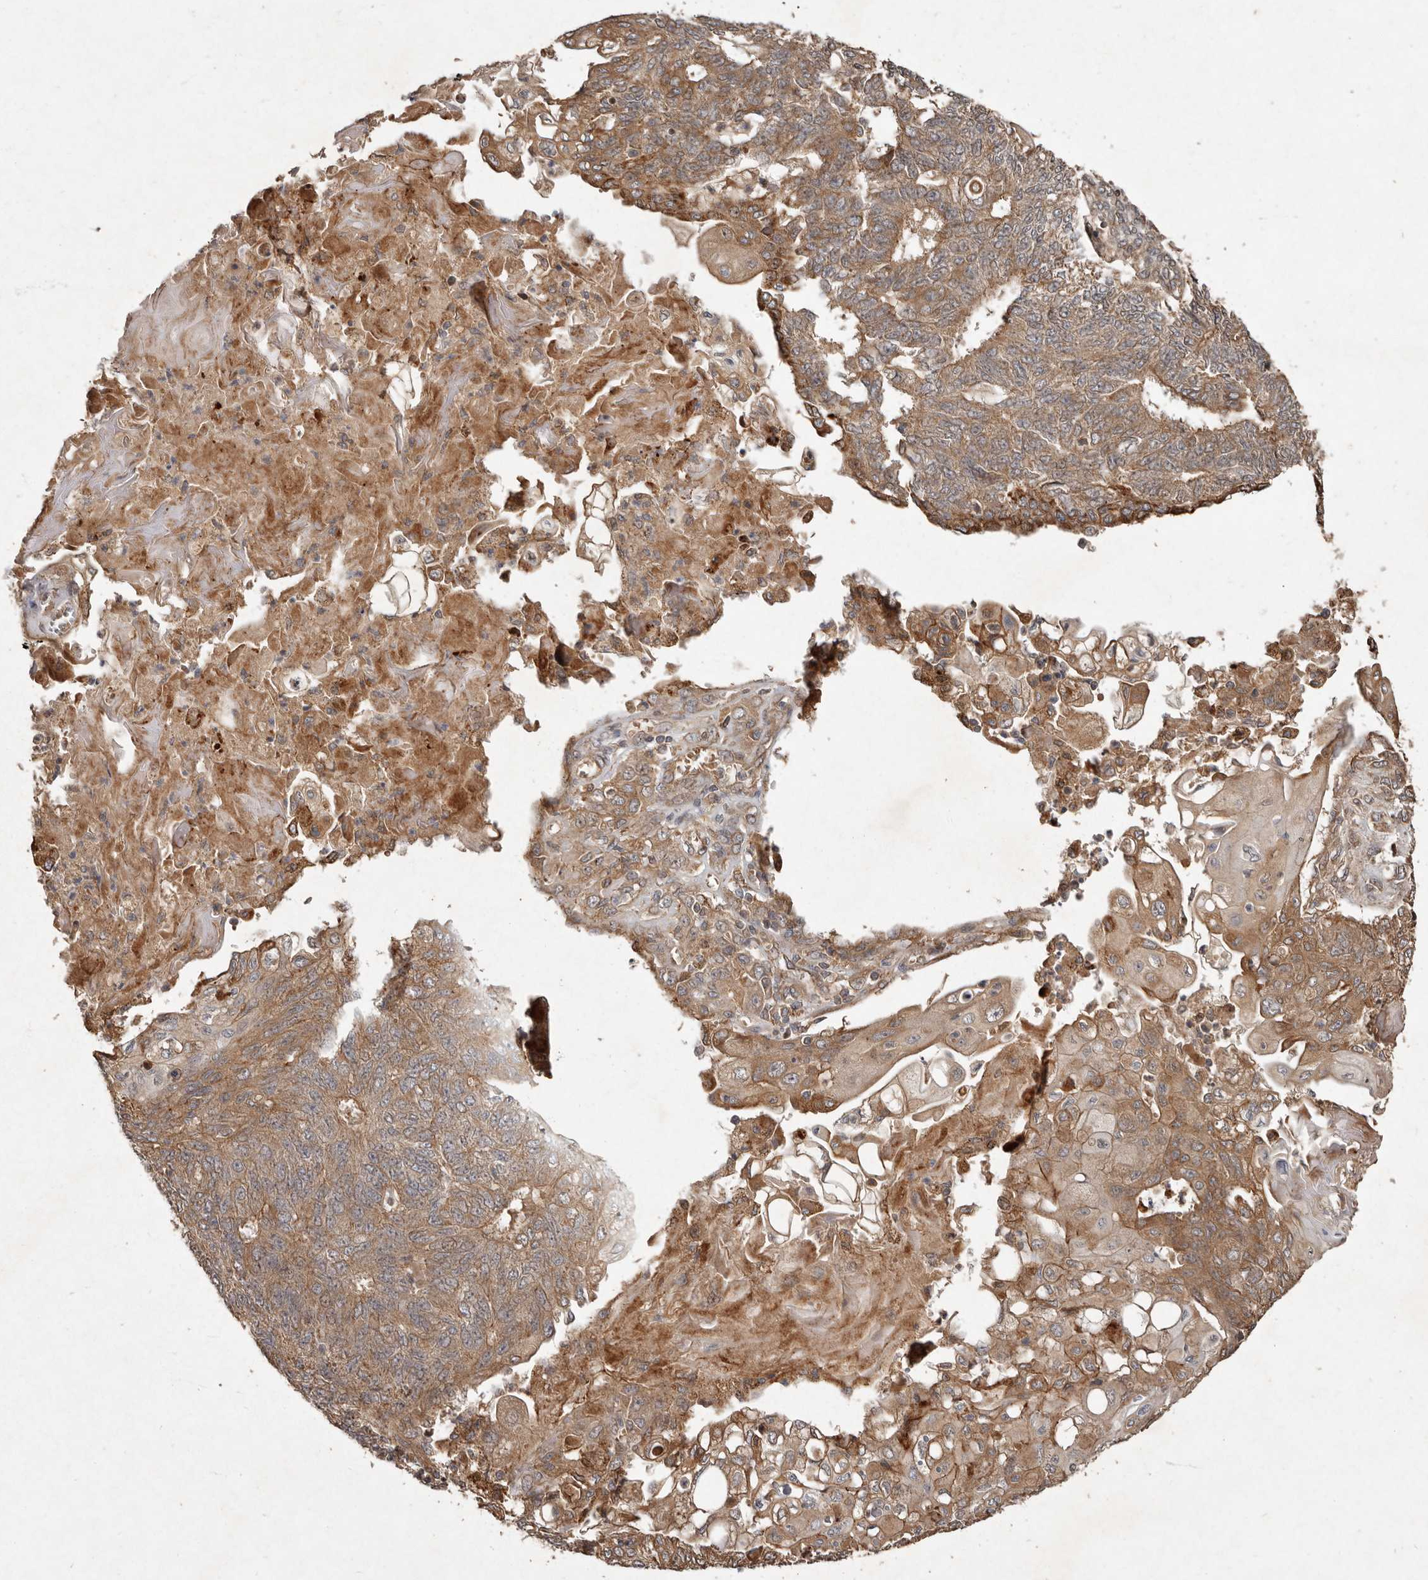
{"staining": {"intensity": "moderate", "quantity": ">75%", "location": "cytoplasmic/membranous"}, "tissue": "endometrial cancer", "cell_type": "Tumor cells", "image_type": "cancer", "snomed": [{"axis": "morphology", "description": "Adenocarcinoma, NOS"}, {"axis": "topography", "description": "Endometrium"}], "caption": "Immunohistochemical staining of adenocarcinoma (endometrial) displays medium levels of moderate cytoplasmic/membranous positivity in approximately >75% of tumor cells.", "gene": "SEMA3A", "patient": {"sex": "female", "age": 32}}